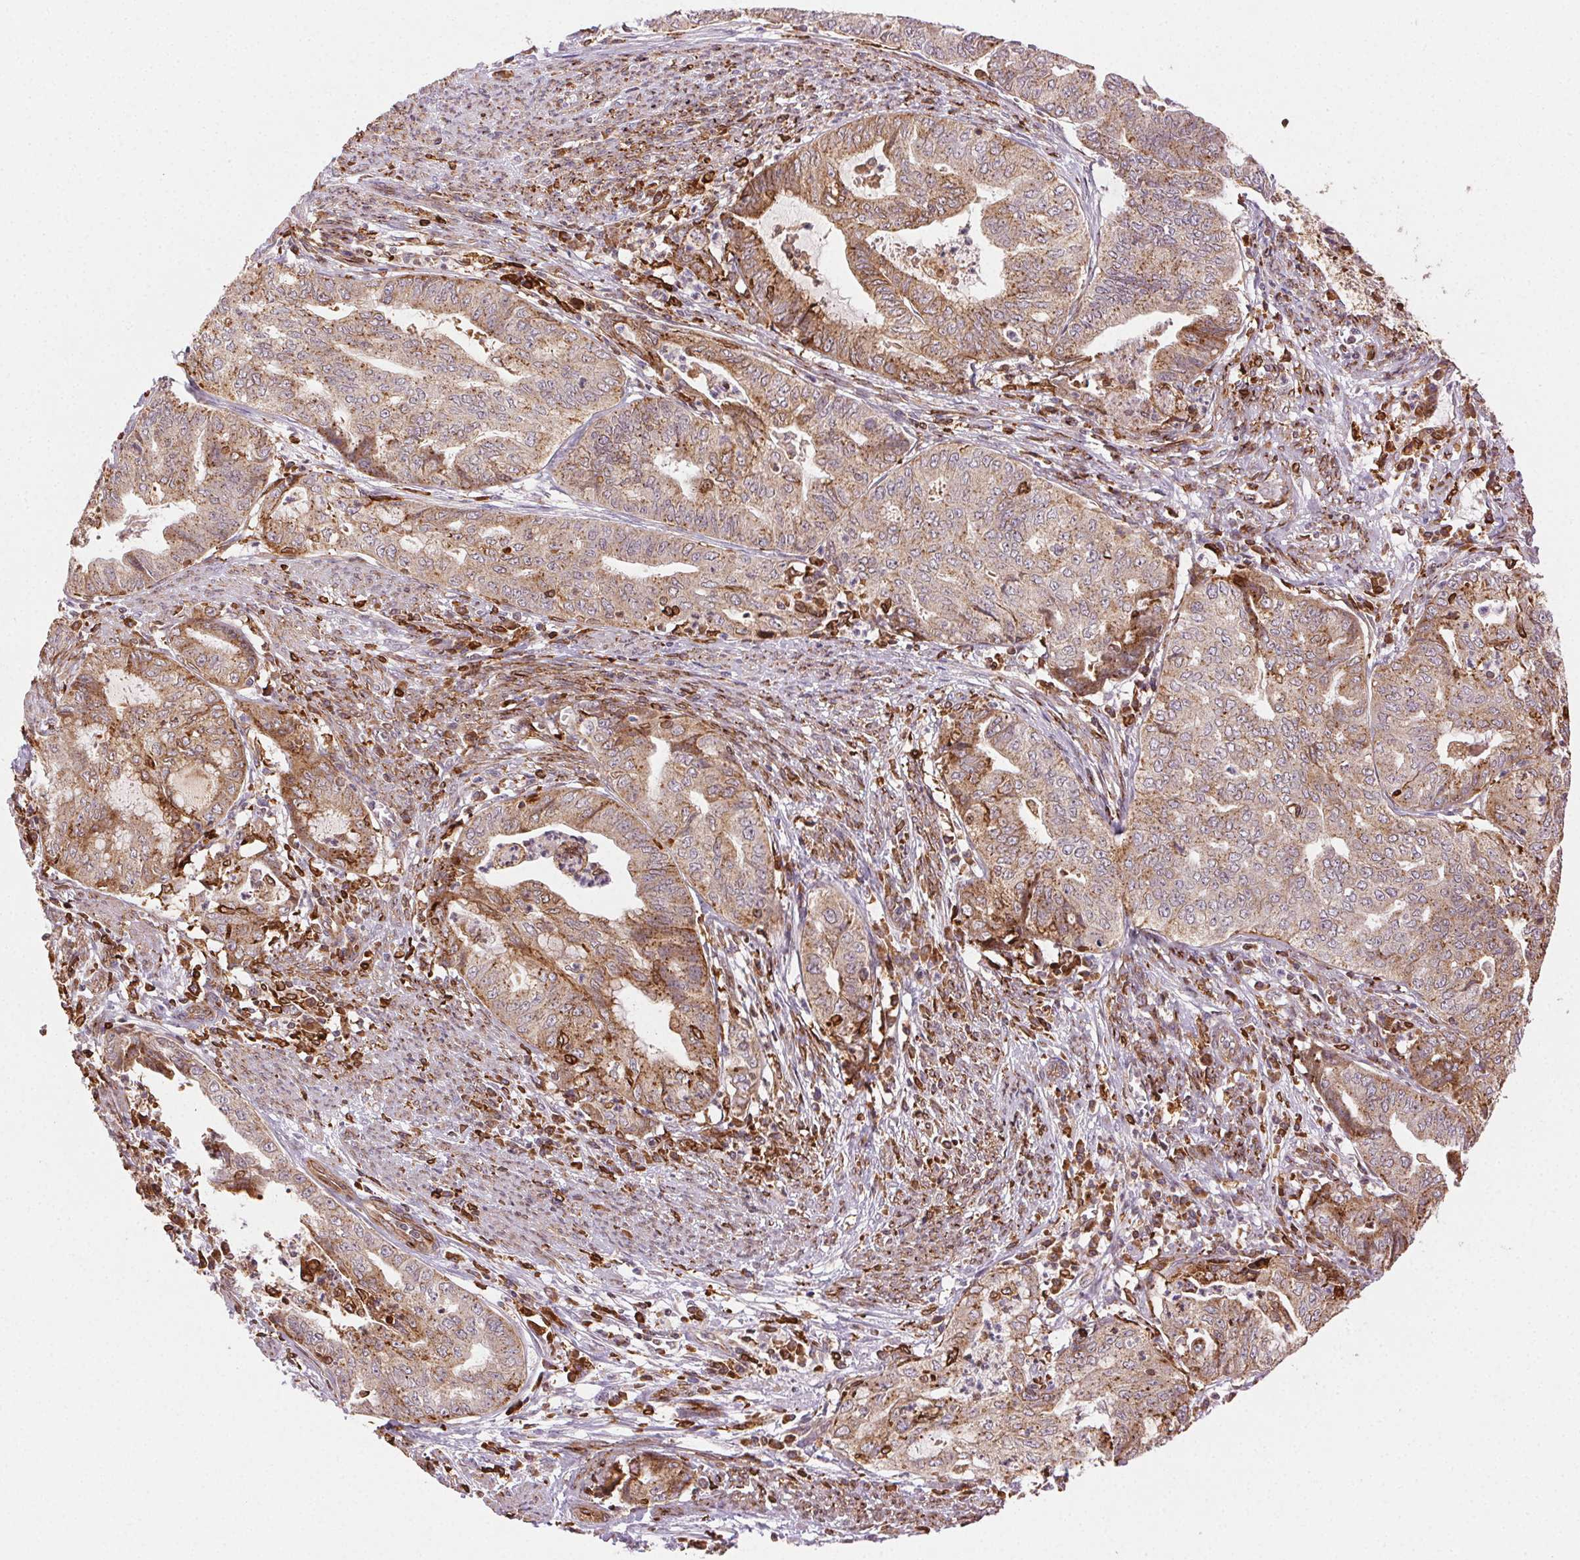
{"staining": {"intensity": "moderate", "quantity": "25%-75%", "location": "cytoplasmic/membranous"}, "tissue": "endometrial cancer", "cell_type": "Tumor cells", "image_type": "cancer", "snomed": [{"axis": "morphology", "description": "Adenocarcinoma, NOS"}, {"axis": "topography", "description": "Endometrium"}], "caption": "This image demonstrates IHC staining of human adenocarcinoma (endometrial), with medium moderate cytoplasmic/membranous positivity in about 25%-75% of tumor cells.", "gene": "RNASET2", "patient": {"sex": "female", "age": 79}}